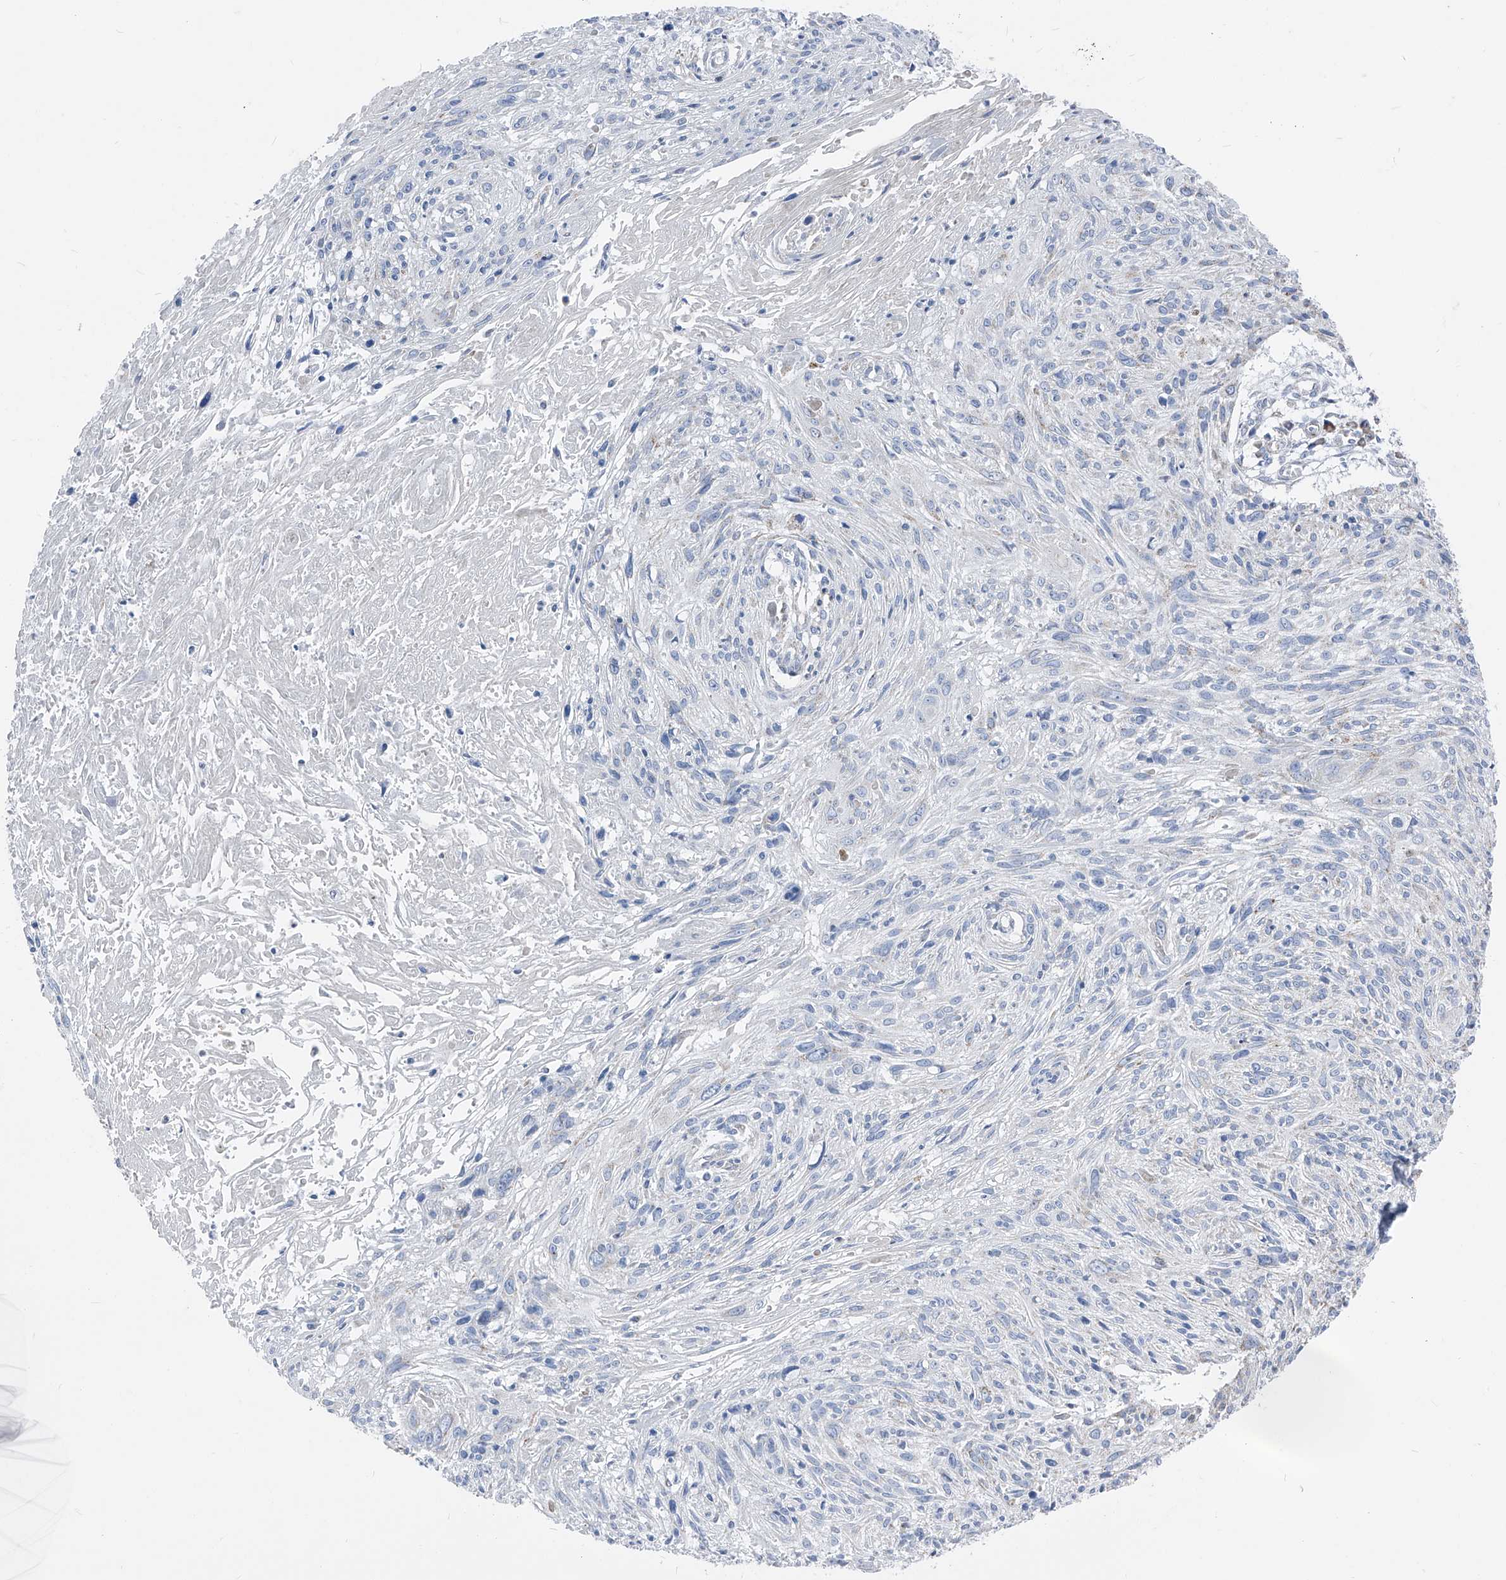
{"staining": {"intensity": "negative", "quantity": "none", "location": "none"}, "tissue": "cervical cancer", "cell_type": "Tumor cells", "image_type": "cancer", "snomed": [{"axis": "morphology", "description": "Squamous cell carcinoma, NOS"}, {"axis": "topography", "description": "Cervix"}], "caption": "A histopathology image of human cervical squamous cell carcinoma is negative for staining in tumor cells.", "gene": "AGPS", "patient": {"sex": "female", "age": 51}}